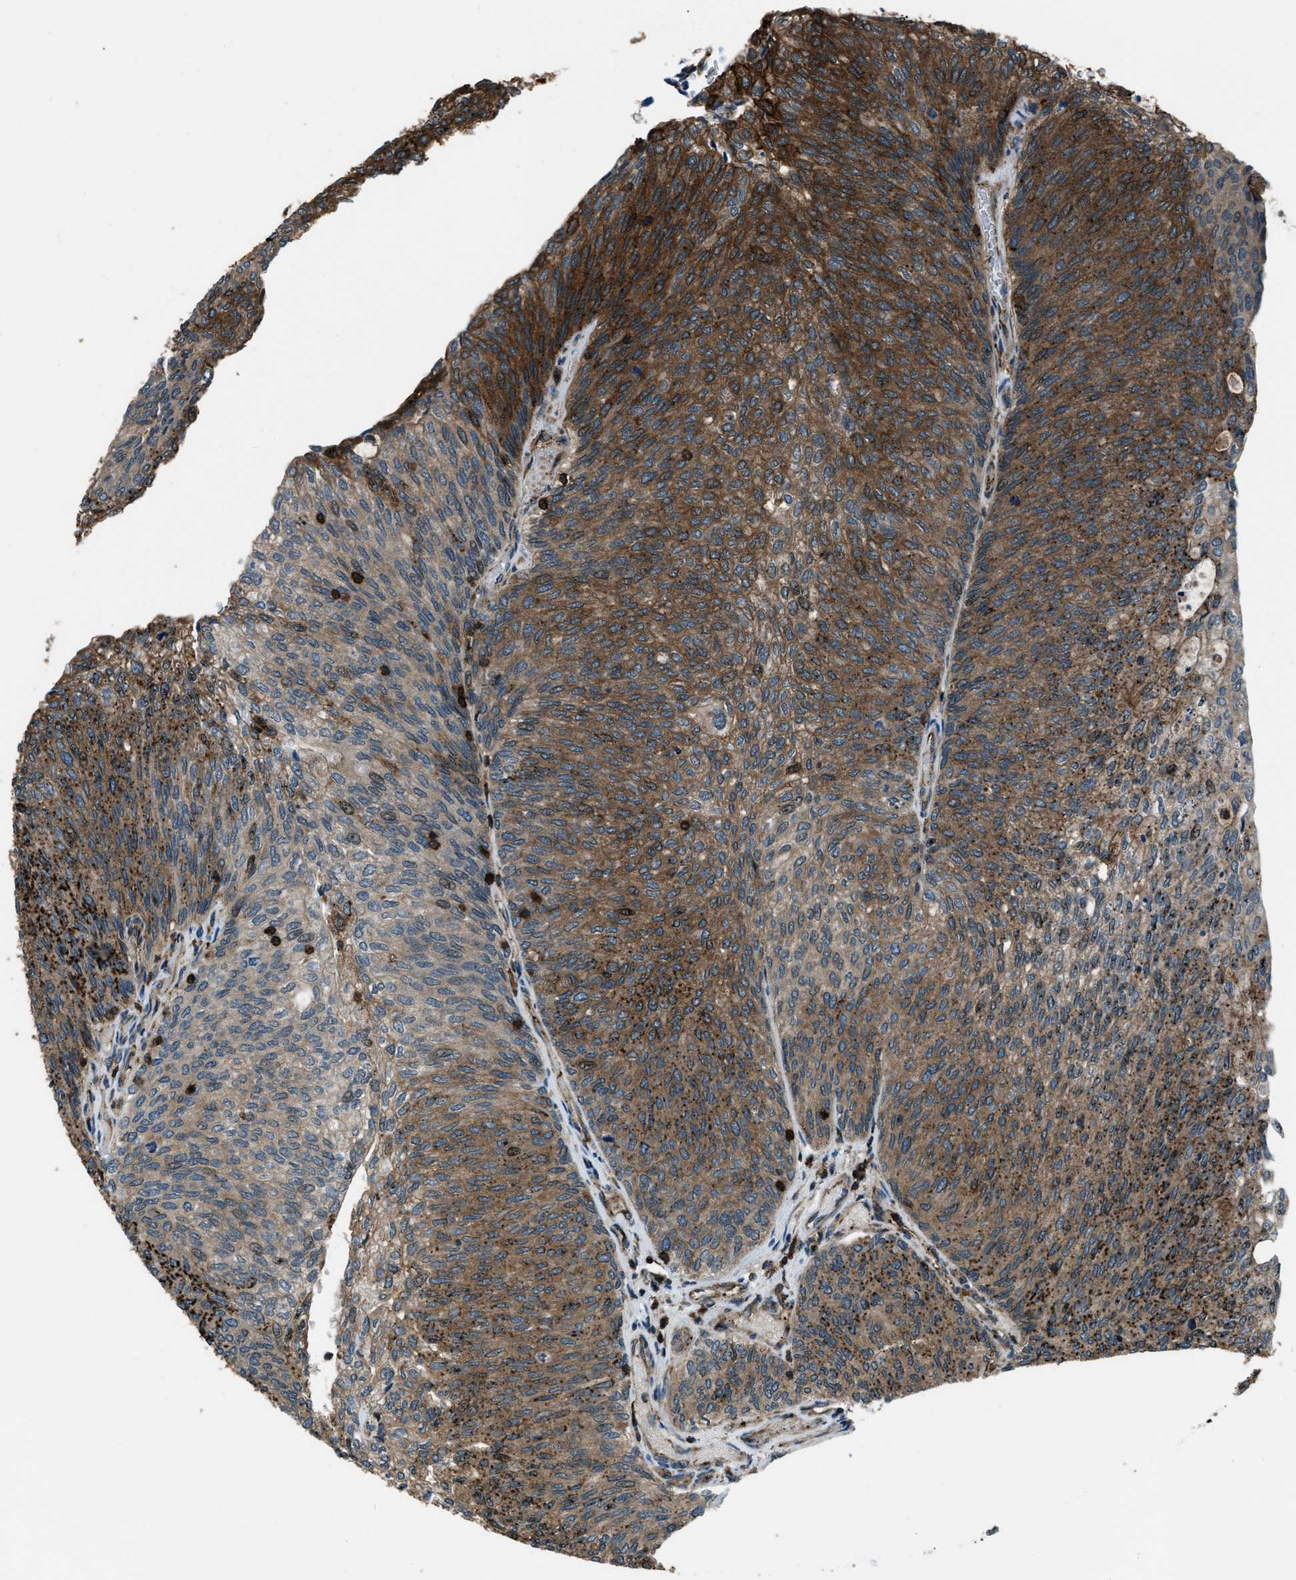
{"staining": {"intensity": "moderate", "quantity": ">75%", "location": "cytoplasmic/membranous"}, "tissue": "urothelial cancer", "cell_type": "Tumor cells", "image_type": "cancer", "snomed": [{"axis": "morphology", "description": "Urothelial carcinoma, Low grade"}, {"axis": "topography", "description": "Urinary bladder"}], "caption": "Approximately >75% of tumor cells in urothelial cancer show moderate cytoplasmic/membranous protein staining as visualized by brown immunohistochemical staining.", "gene": "SNX30", "patient": {"sex": "female", "age": 79}}